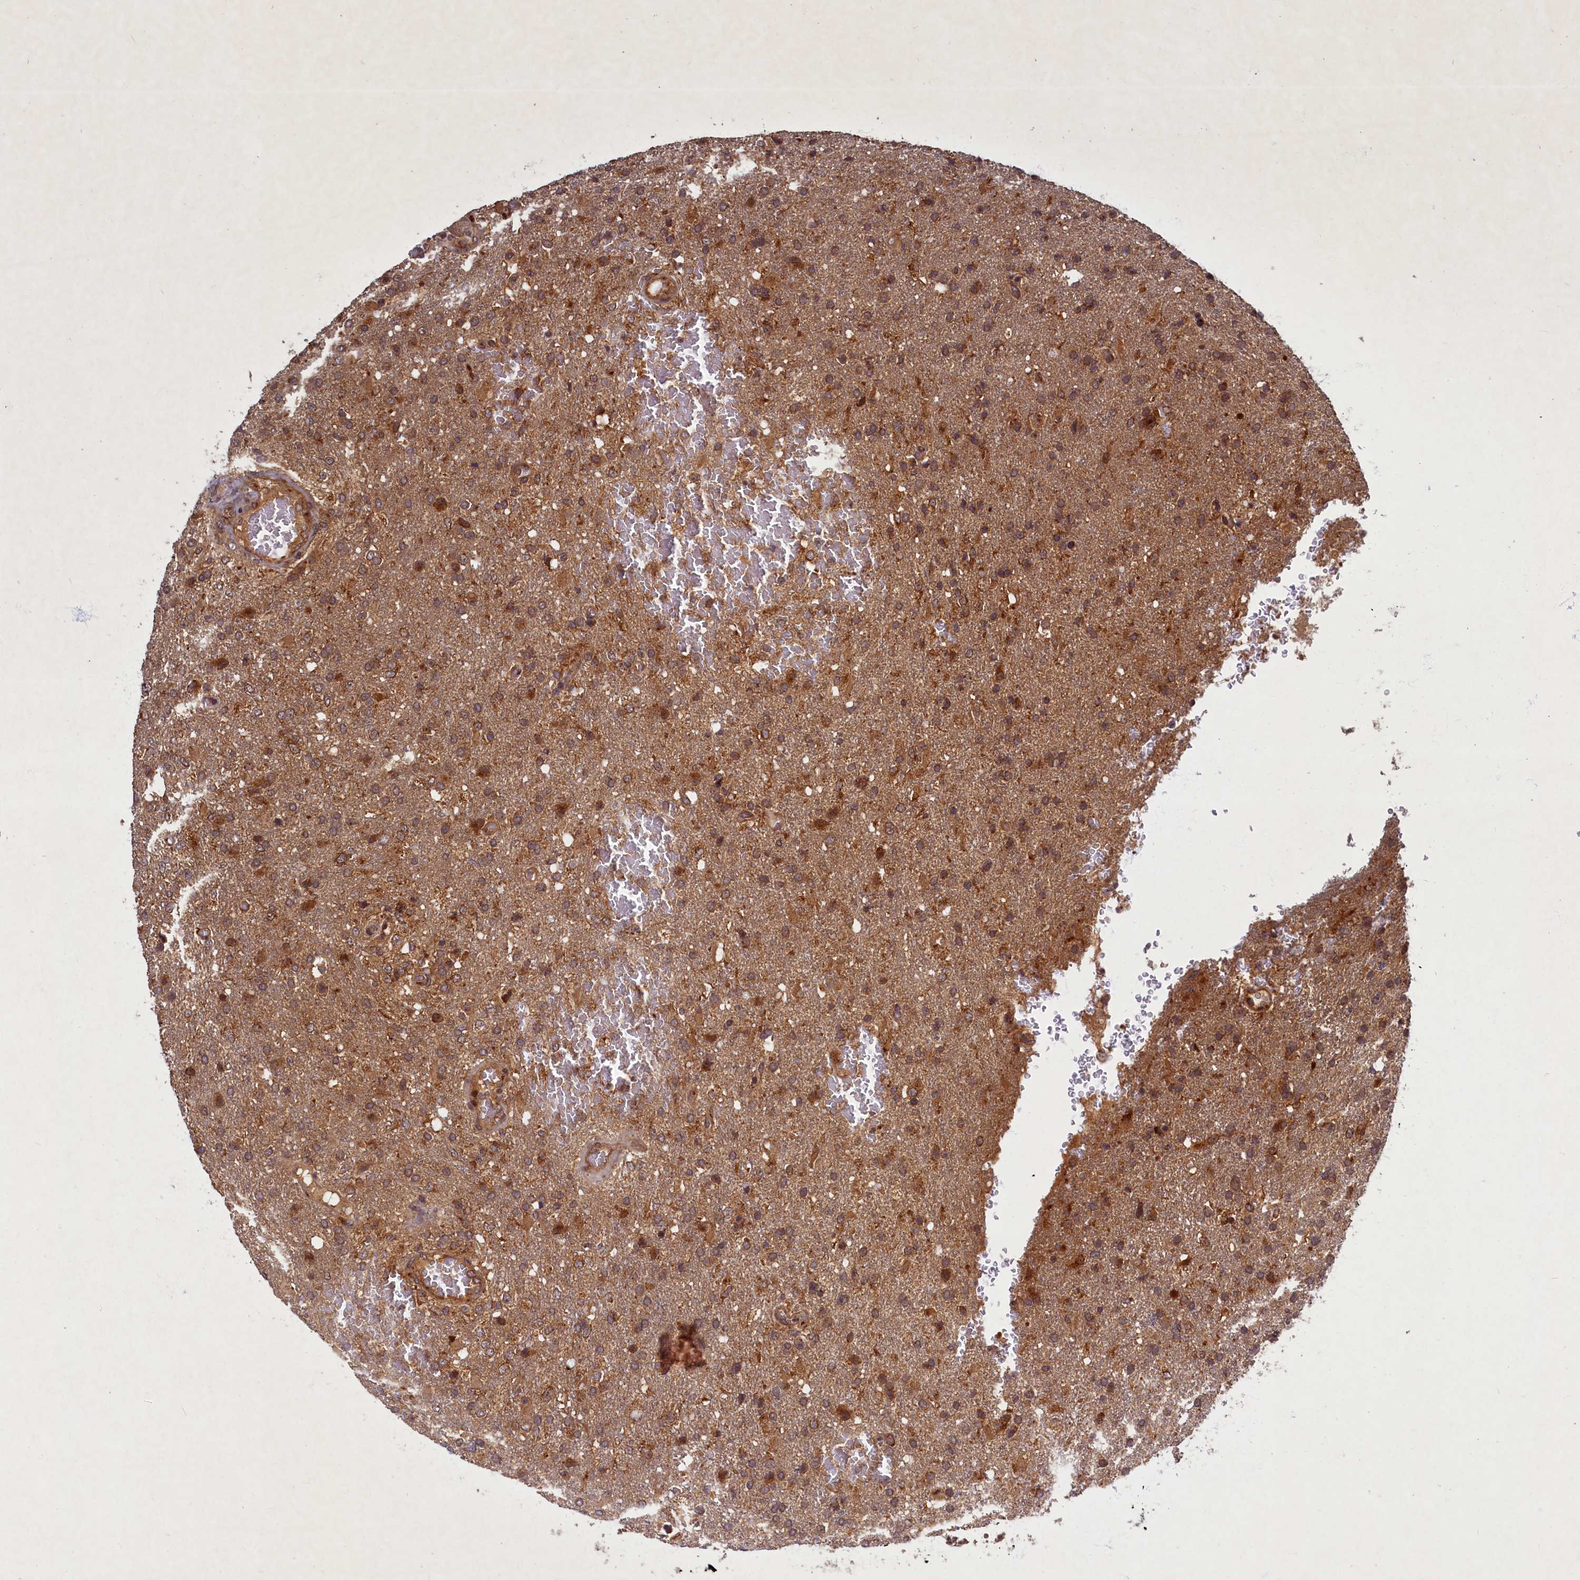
{"staining": {"intensity": "moderate", "quantity": ">75%", "location": "cytoplasmic/membranous"}, "tissue": "glioma", "cell_type": "Tumor cells", "image_type": "cancer", "snomed": [{"axis": "morphology", "description": "Glioma, malignant, High grade"}, {"axis": "topography", "description": "Brain"}], "caption": "High-power microscopy captured an immunohistochemistry (IHC) histopathology image of glioma, revealing moderate cytoplasmic/membranous staining in about >75% of tumor cells. Nuclei are stained in blue.", "gene": "BICD1", "patient": {"sex": "female", "age": 74}}